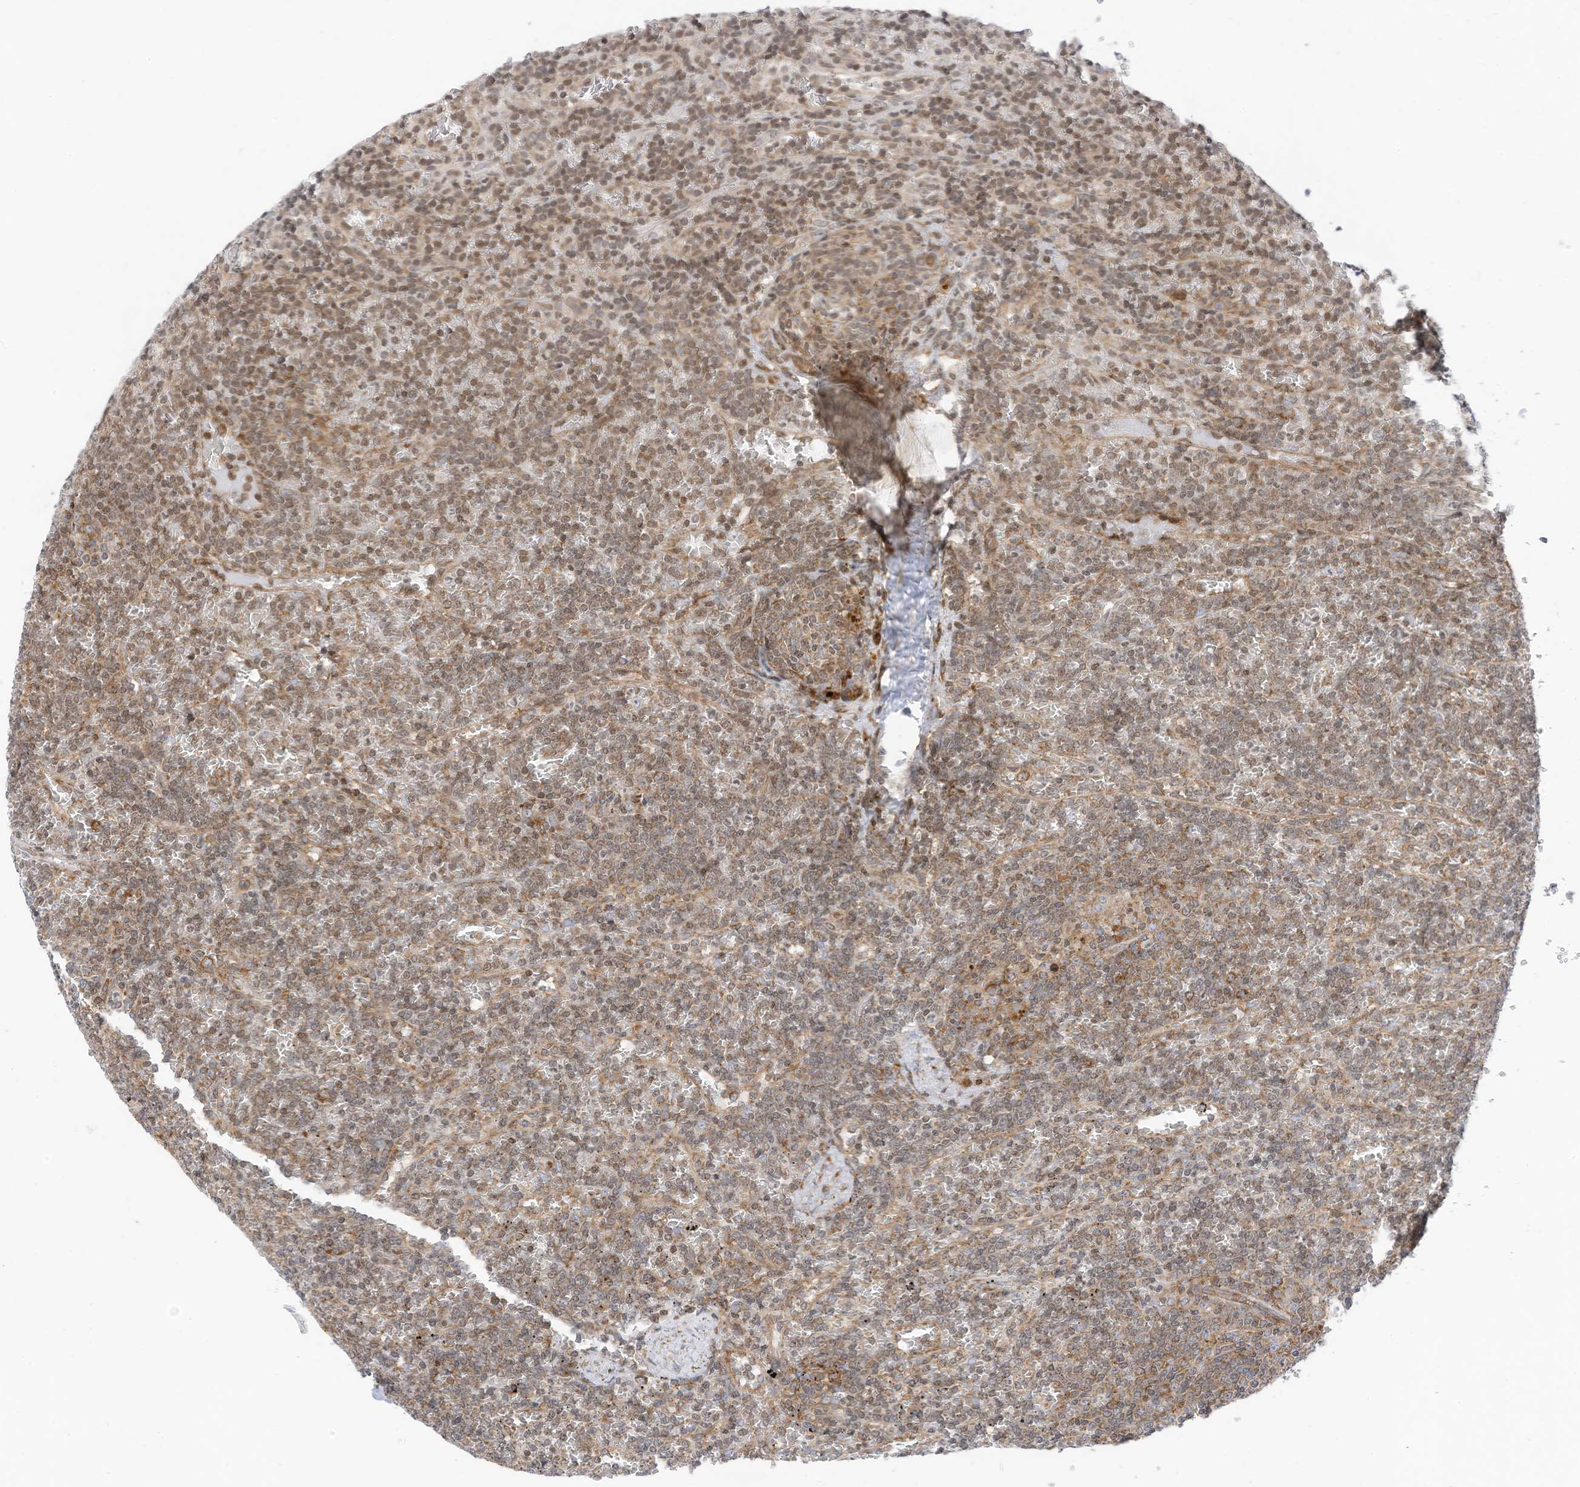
{"staining": {"intensity": "weak", "quantity": ">75%", "location": "cytoplasmic/membranous,nuclear"}, "tissue": "lymphoma", "cell_type": "Tumor cells", "image_type": "cancer", "snomed": [{"axis": "morphology", "description": "Malignant lymphoma, non-Hodgkin's type, Low grade"}, {"axis": "topography", "description": "Spleen"}], "caption": "Protein positivity by immunohistochemistry reveals weak cytoplasmic/membranous and nuclear positivity in about >75% of tumor cells in lymphoma. (IHC, brightfield microscopy, high magnification).", "gene": "EDF1", "patient": {"sex": "female", "age": 19}}